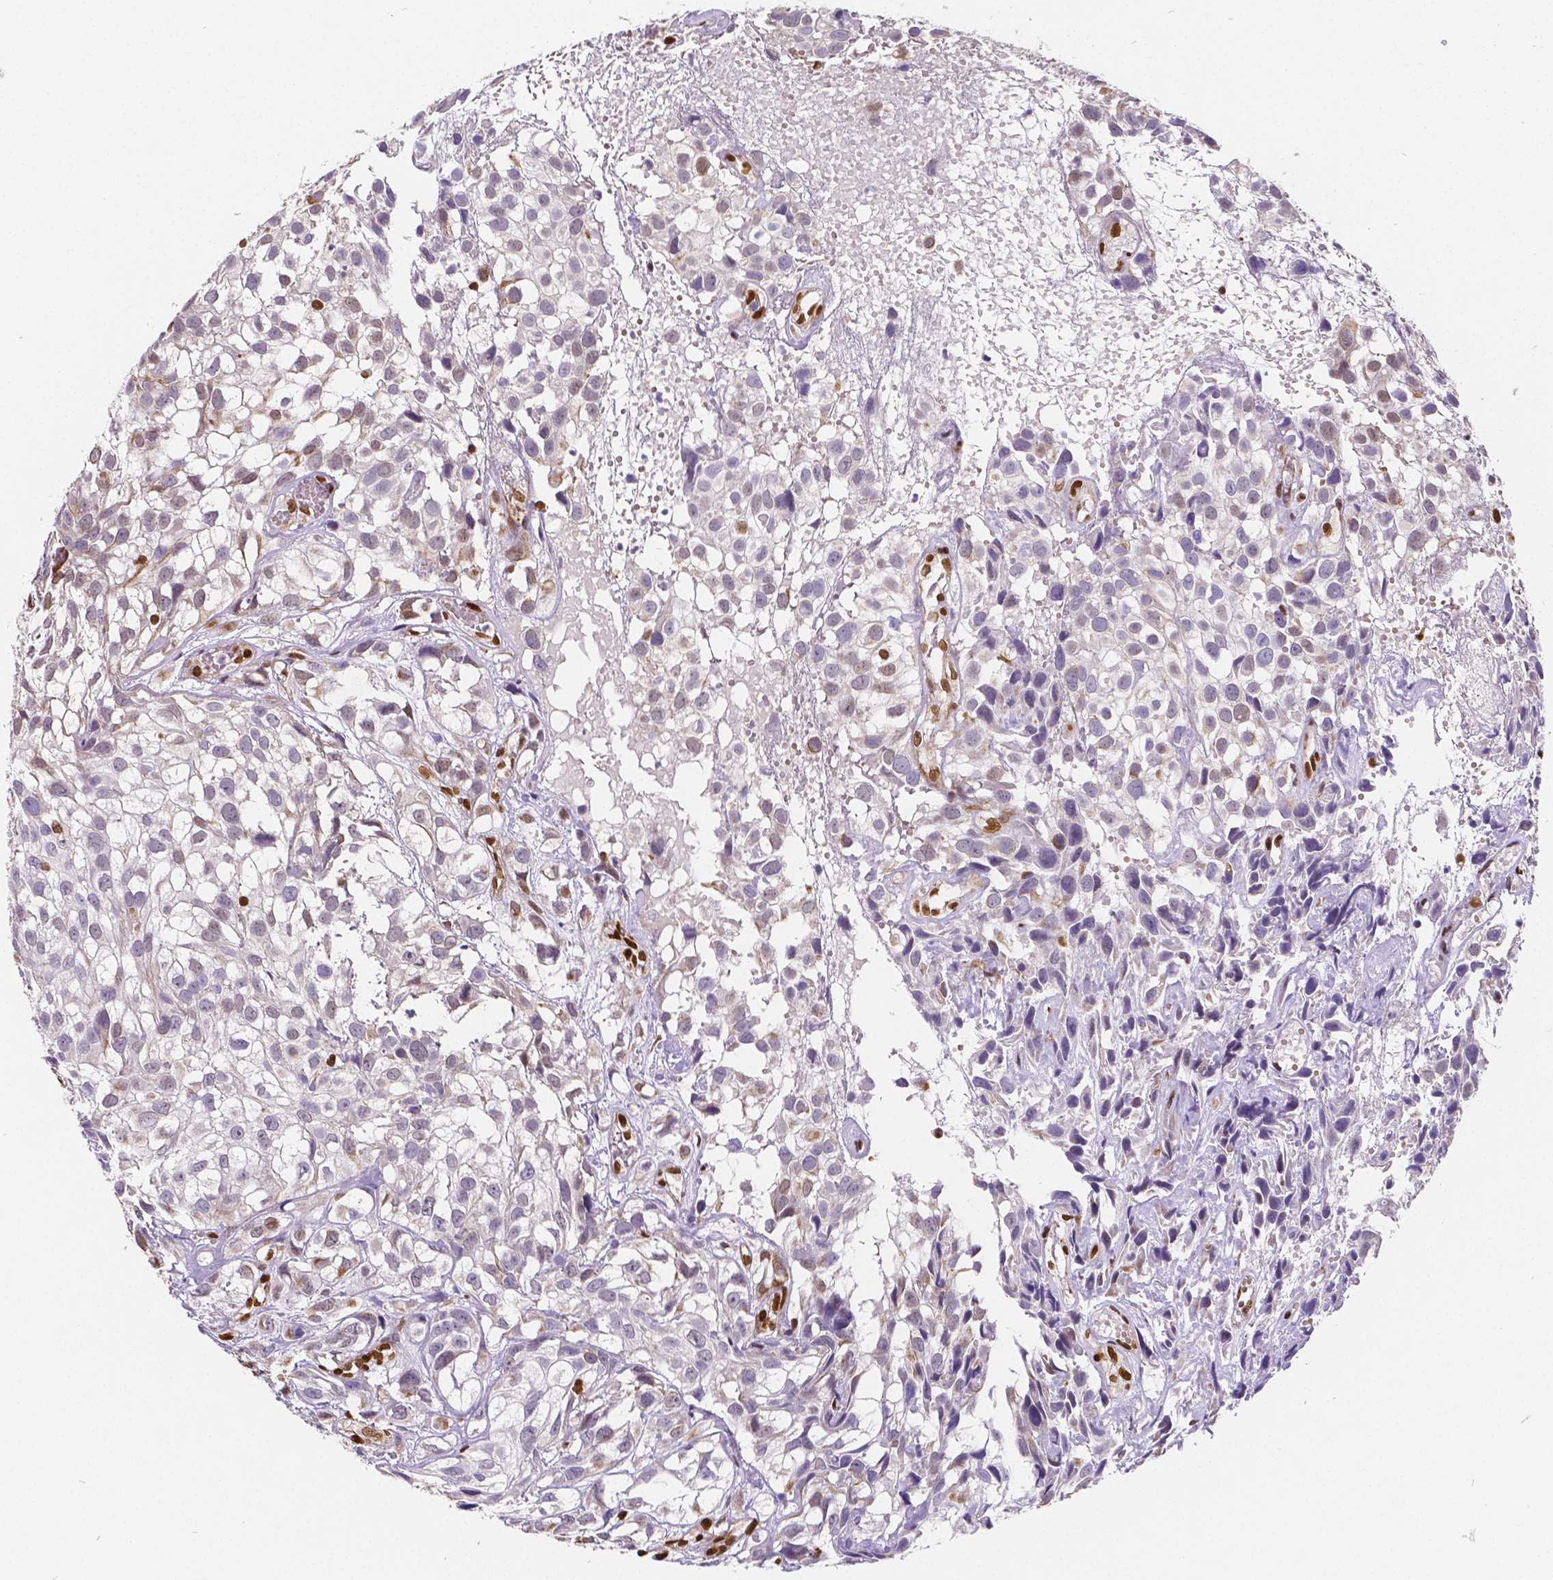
{"staining": {"intensity": "moderate", "quantity": "<25%", "location": "cytoplasmic/membranous,nuclear"}, "tissue": "urothelial cancer", "cell_type": "Tumor cells", "image_type": "cancer", "snomed": [{"axis": "morphology", "description": "Urothelial carcinoma, High grade"}, {"axis": "topography", "description": "Urinary bladder"}], "caption": "The histopathology image exhibits a brown stain indicating the presence of a protein in the cytoplasmic/membranous and nuclear of tumor cells in high-grade urothelial carcinoma.", "gene": "MEF2C", "patient": {"sex": "male", "age": 56}}